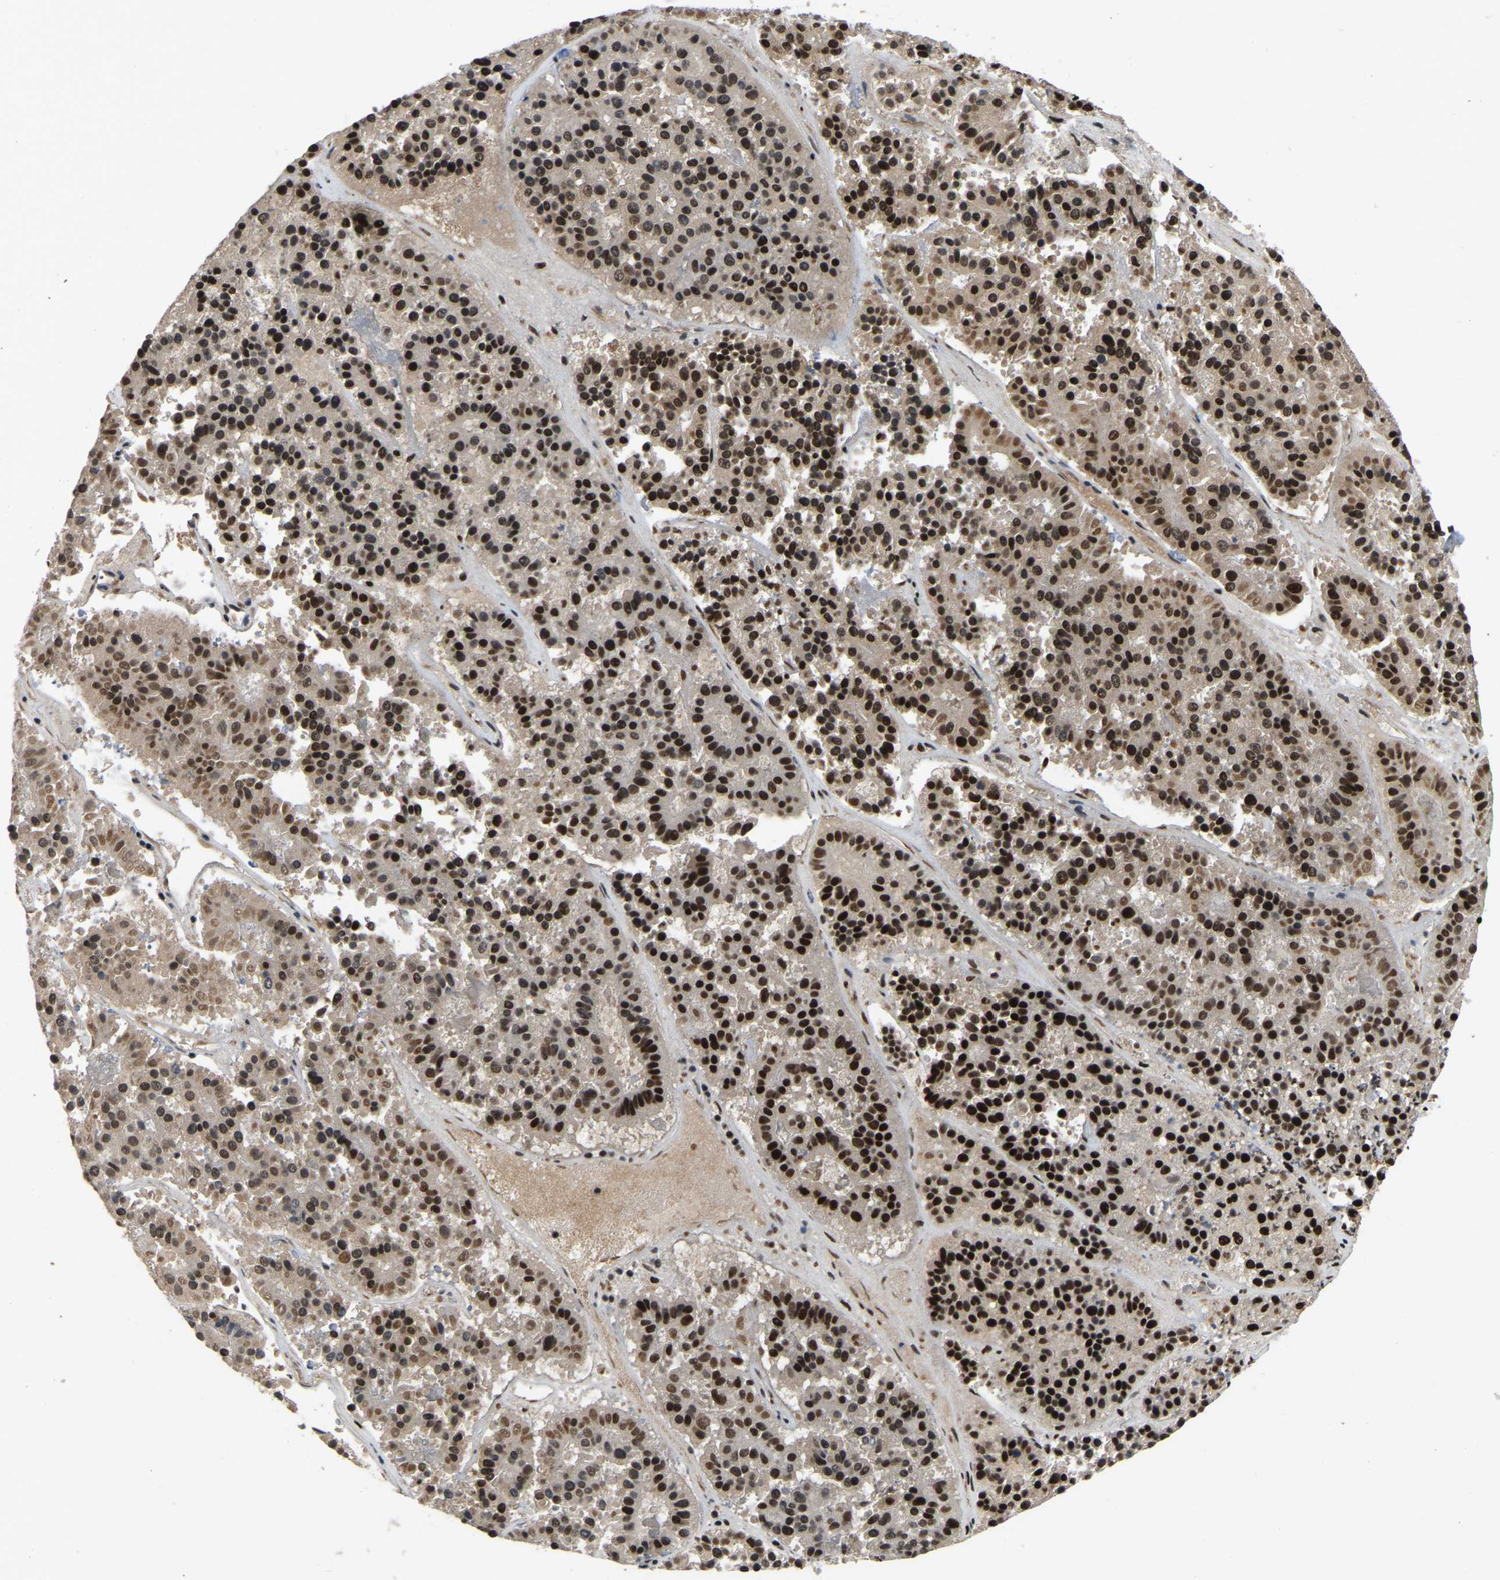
{"staining": {"intensity": "strong", "quantity": "25%-75%", "location": "nuclear"}, "tissue": "pancreatic cancer", "cell_type": "Tumor cells", "image_type": "cancer", "snomed": [{"axis": "morphology", "description": "Adenocarcinoma, NOS"}, {"axis": "topography", "description": "Pancreas"}], "caption": "A micrograph of human pancreatic cancer stained for a protein demonstrates strong nuclear brown staining in tumor cells. The staining was performed using DAB (3,3'-diaminobenzidine), with brown indicating positive protein expression. Nuclei are stained blue with hematoxylin.", "gene": "TBL1XR1", "patient": {"sex": "male", "age": 50}}